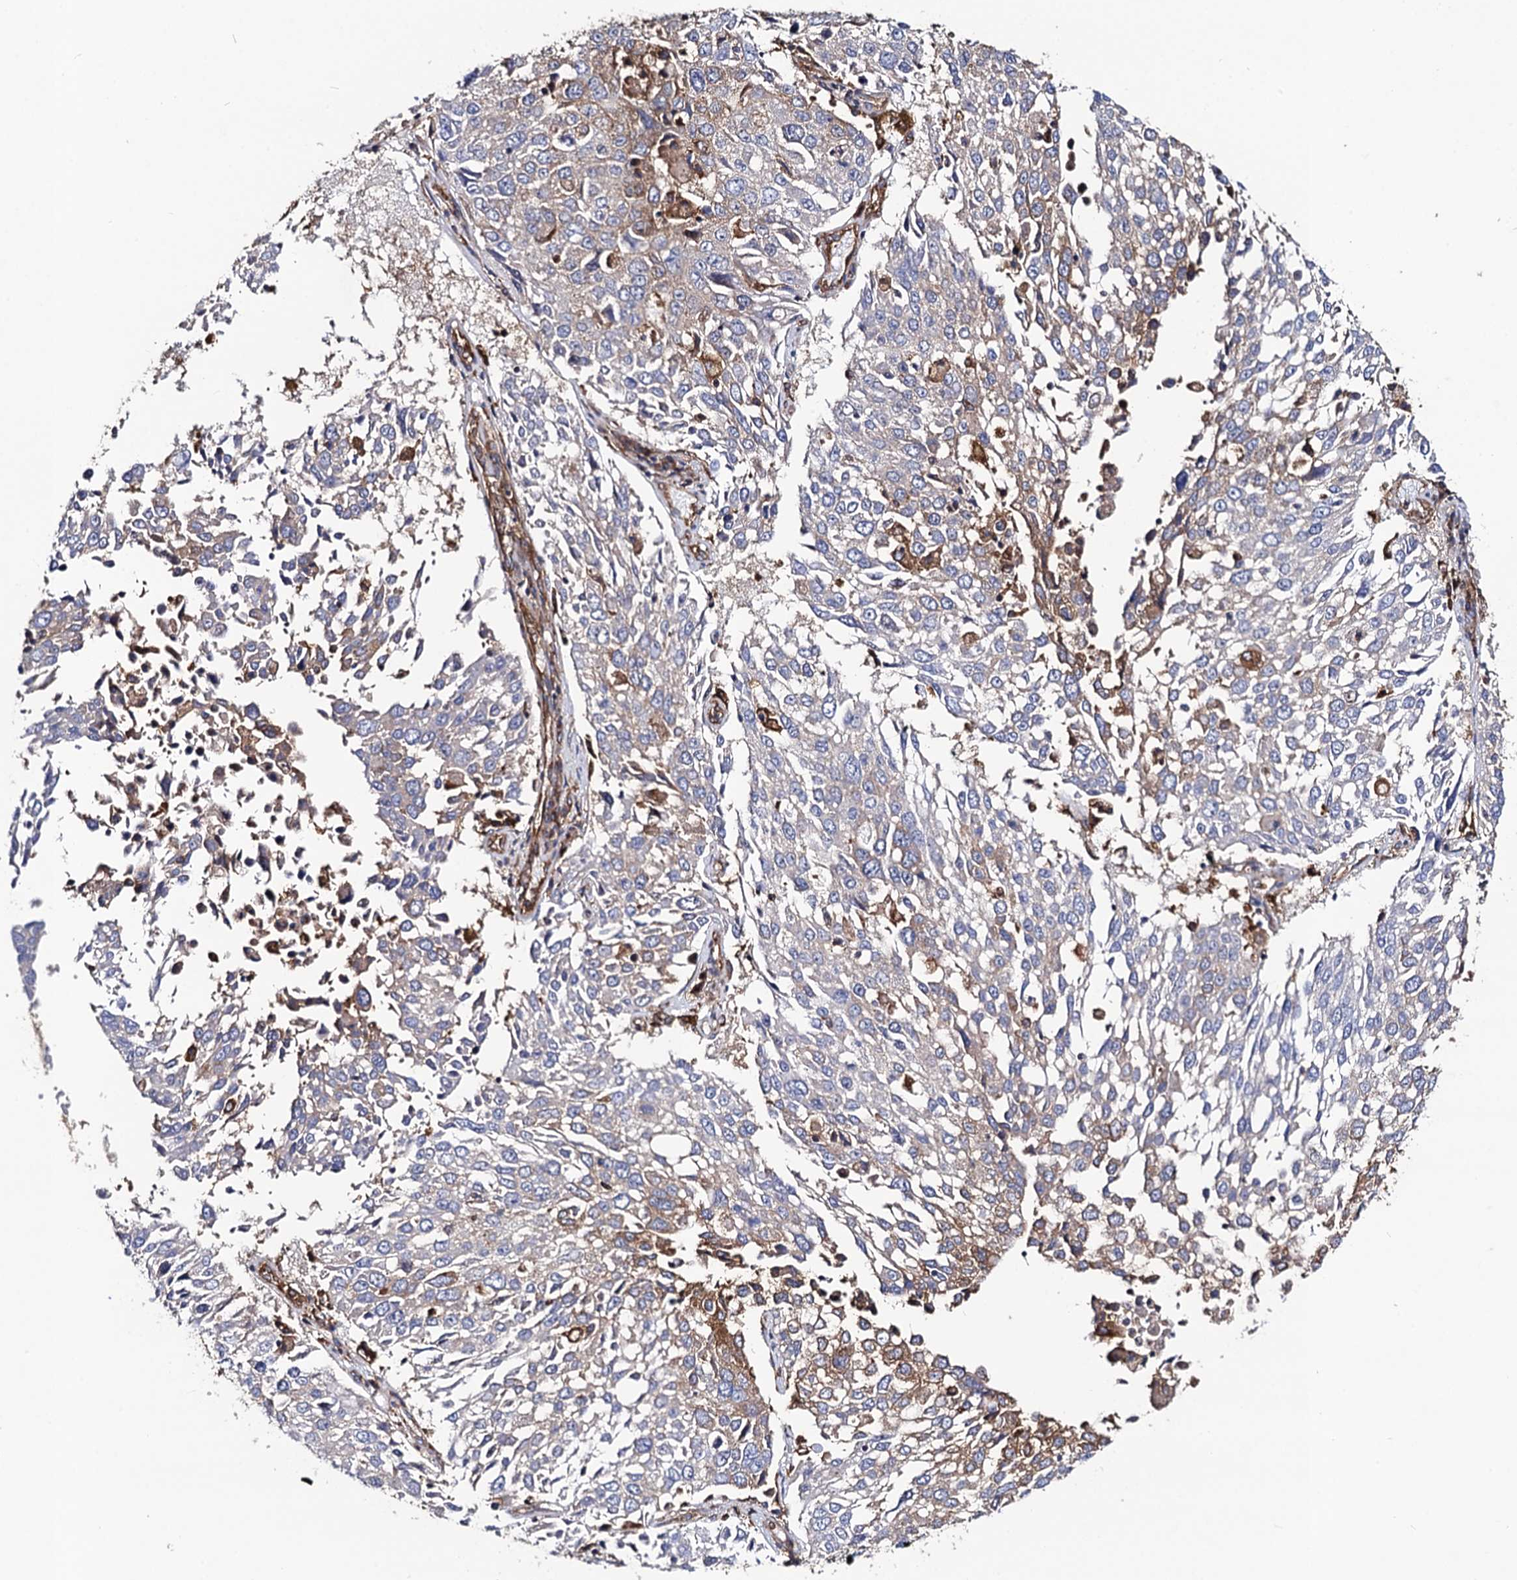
{"staining": {"intensity": "moderate", "quantity": "<25%", "location": "cytoplasmic/membranous"}, "tissue": "lung cancer", "cell_type": "Tumor cells", "image_type": "cancer", "snomed": [{"axis": "morphology", "description": "Squamous cell carcinoma, NOS"}, {"axis": "topography", "description": "Lung"}], "caption": "Immunohistochemical staining of human lung cancer reveals low levels of moderate cytoplasmic/membranous protein expression in about <25% of tumor cells.", "gene": "DYDC1", "patient": {"sex": "male", "age": 65}}